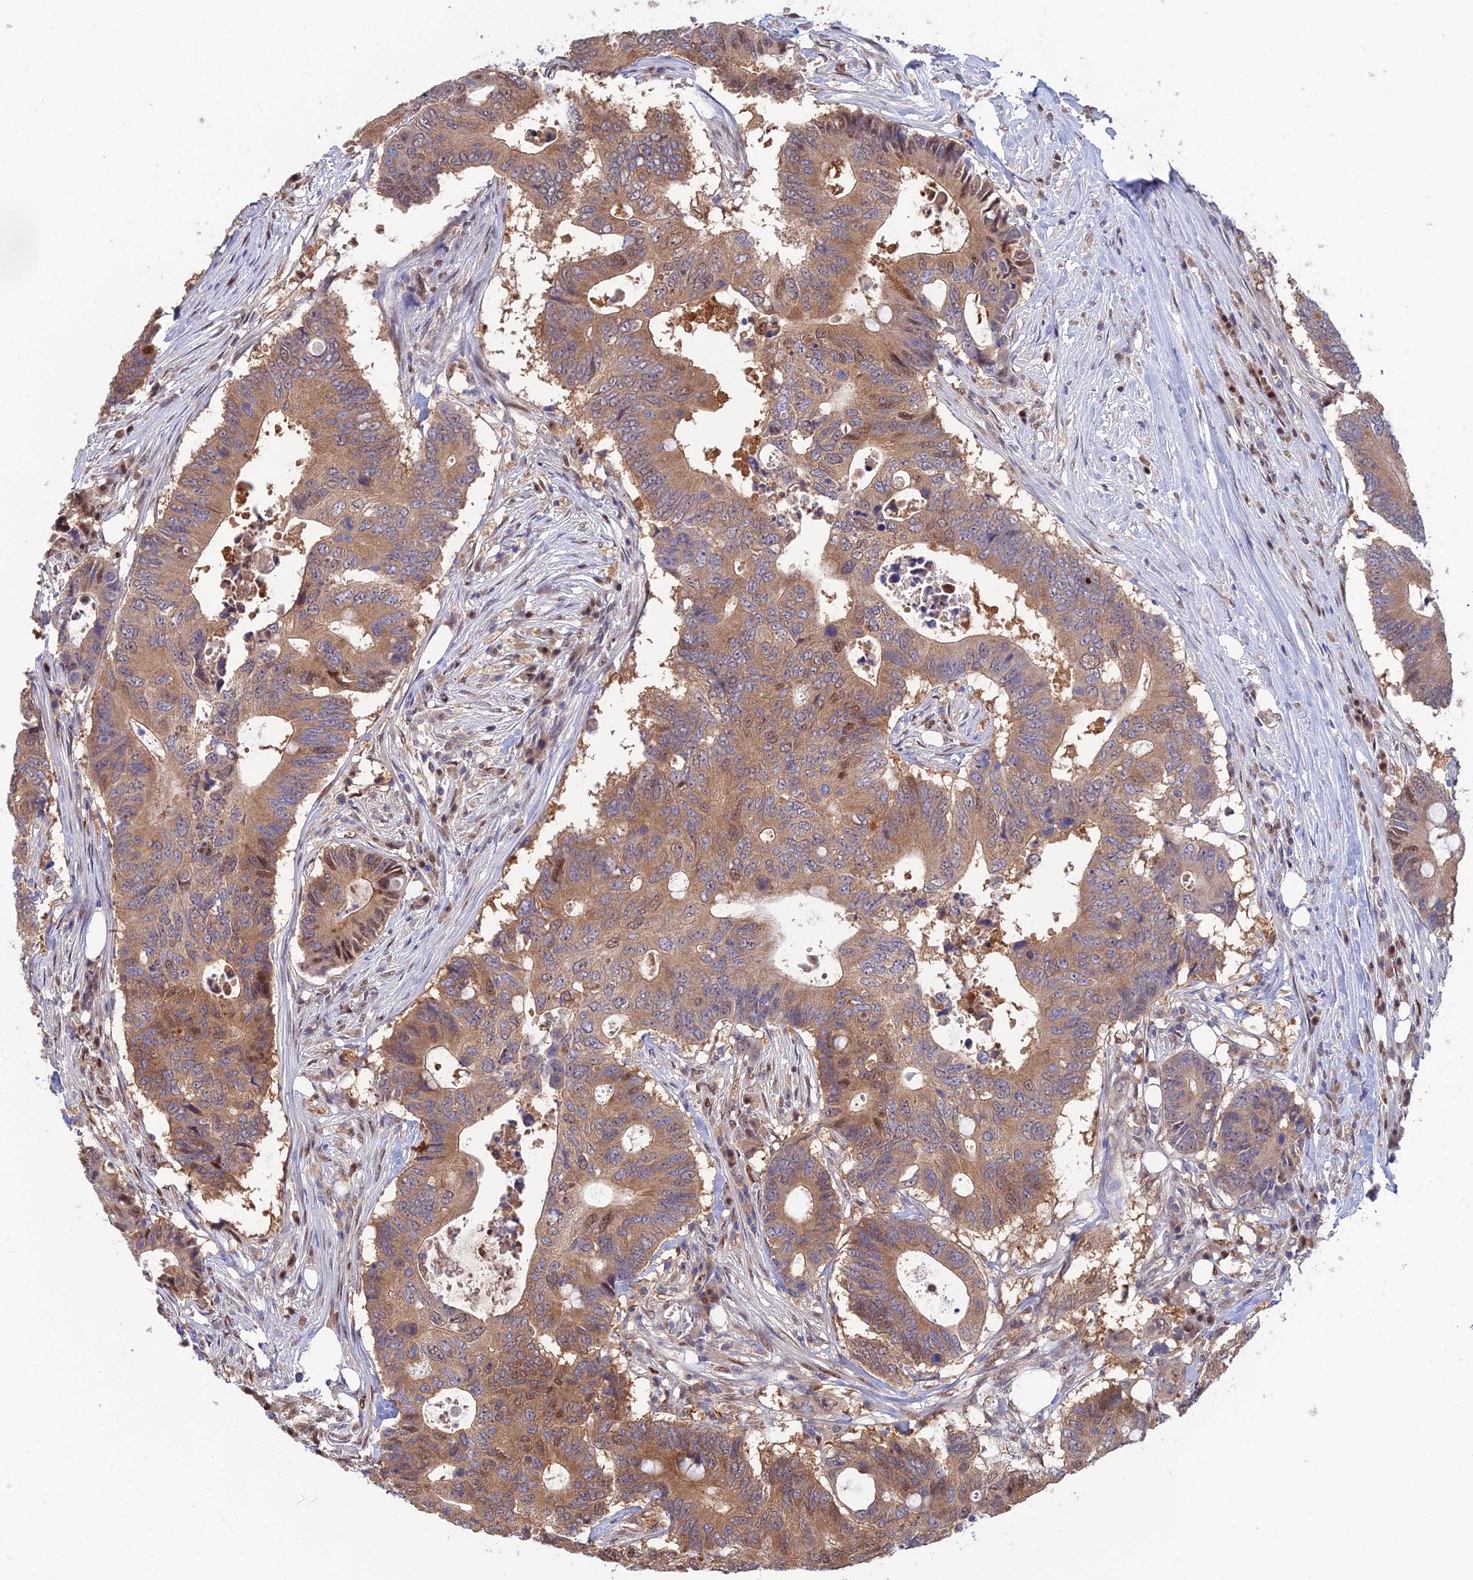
{"staining": {"intensity": "moderate", "quantity": ">75%", "location": "cytoplasmic/membranous,nuclear"}, "tissue": "colorectal cancer", "cell_type": "Tumor cells", "image_type": "cancer", "snomed": [{"axis": "morphology", "description": "Adenocarcinoma, NOS"}, {"axis": "topography", "description": "Colon"}], "caption": "A micrograph of human colorectal adenocarcinoma stained for a protein displays moderate cytoplasmic/membranous and nuclear brown staining in tumor cells.", "gene": "DNPEP", "patient": {"sex": "male", "age": 71}}